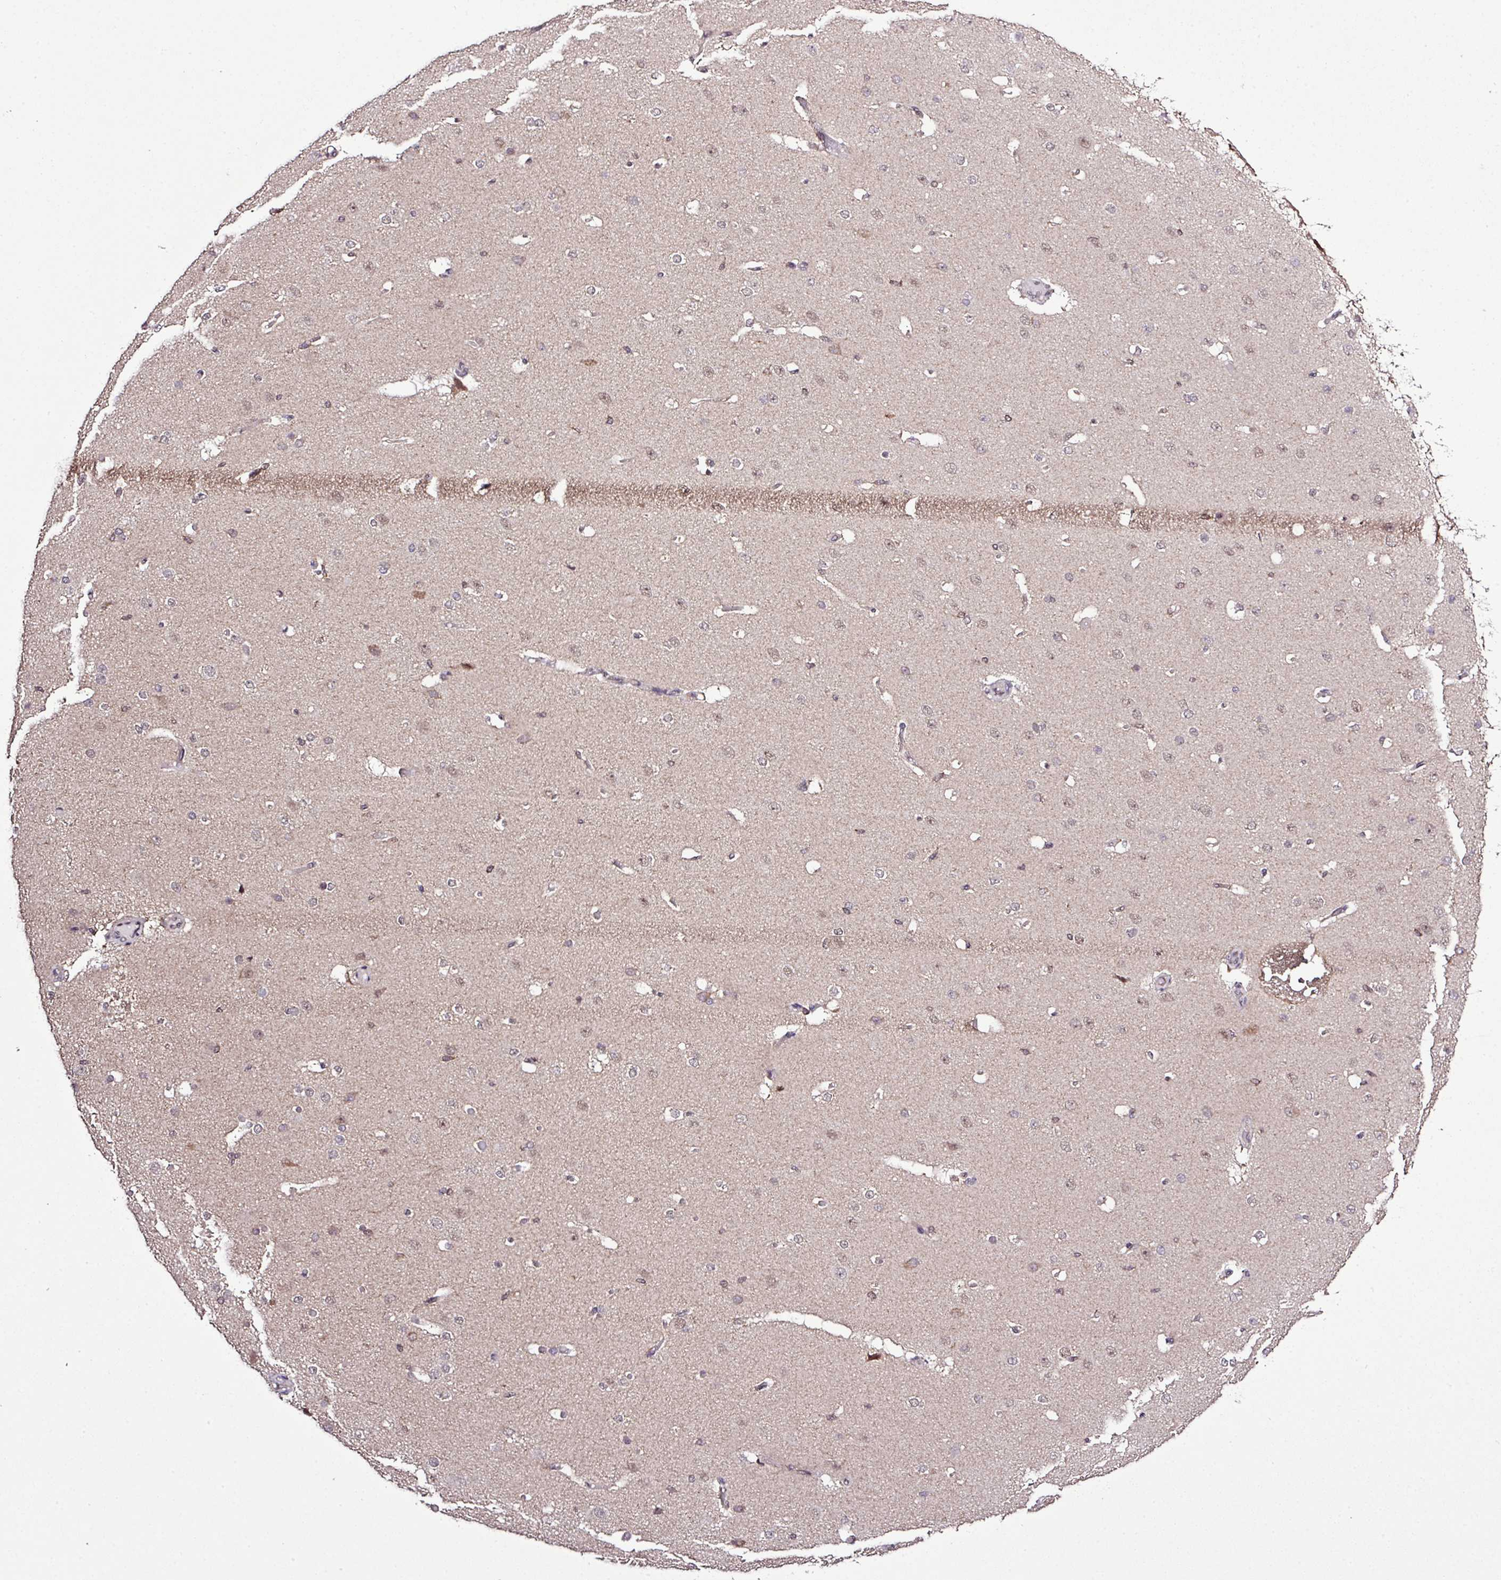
{"staining": {"intensity": "weak", "quantity": "25%-75%", "location": "cytoplasmic/membranous"}, "tissue": "cerebral cortex", "cell_type": "Endothelial cells", "image_type": "normal", "snomed": [{"axis": "morphology", "description": "Normal tissue, NOS"}, {"axis": "morphology", "description": "Inflammation, NOS"}, {"axis": "topography", "description": "Cerebral cortex"}], "caption": "A high-resolution micrograph shows immunohistochemistry (IHC) staining of benign cerebral cortex, which demonstrates weak cytoplasmic/membranous positivity in about 25%-75% of endothelial cells. The staining was performed using DAB (3,3'-diaminobenzidine) to visualize the protein expression in brown, while the nuclei were stained in blue with hematoxylin (Magnification: 20x).", "gene": "SMCO4", "patient": {"sex": "male", "age": 6}}